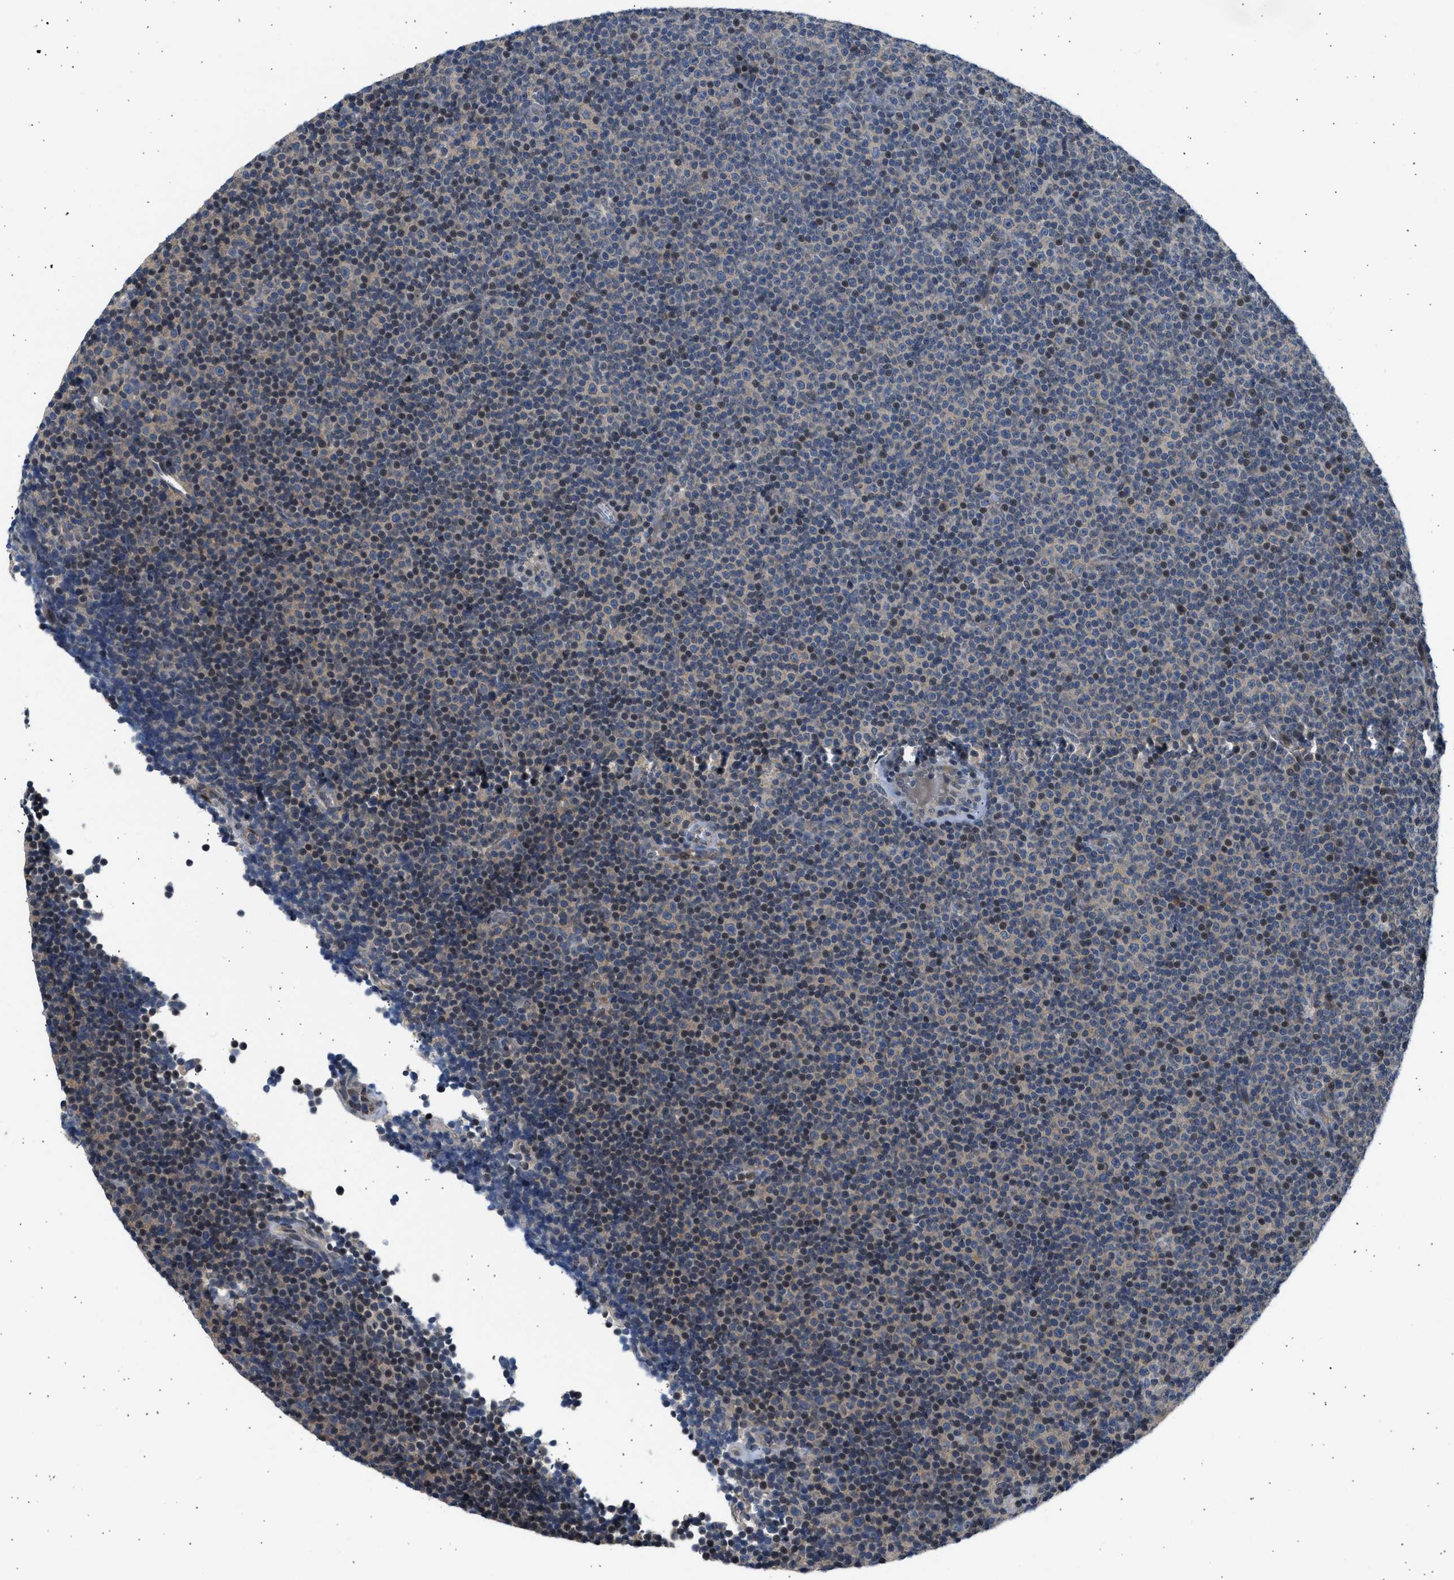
{"staining": {"intensity": "negative", "quantity": "none", "location": "none"}, "tissue": "lymphoma", "cell_type": "Tumor cells", "image_type": "cancer", "snomed": [{"axis": "morphology", "description": "Malignant lymphoma, non-Hodgkin's type, Low grade"}, {"axis": "topography", "description": "Lymph node"}], "caption": "High power microscopy micrograph of an immunohistochemistry image of malignant lymphoma, non-Hodgkin's type (low-grade), revealing no significant staining in tumor cells. The staining is performed using DAB brown chromogen with nuclei counter-stained in using hematoxylin.", "gene": "OLIG3", "patient": {"sex": "female", "age": 67}}